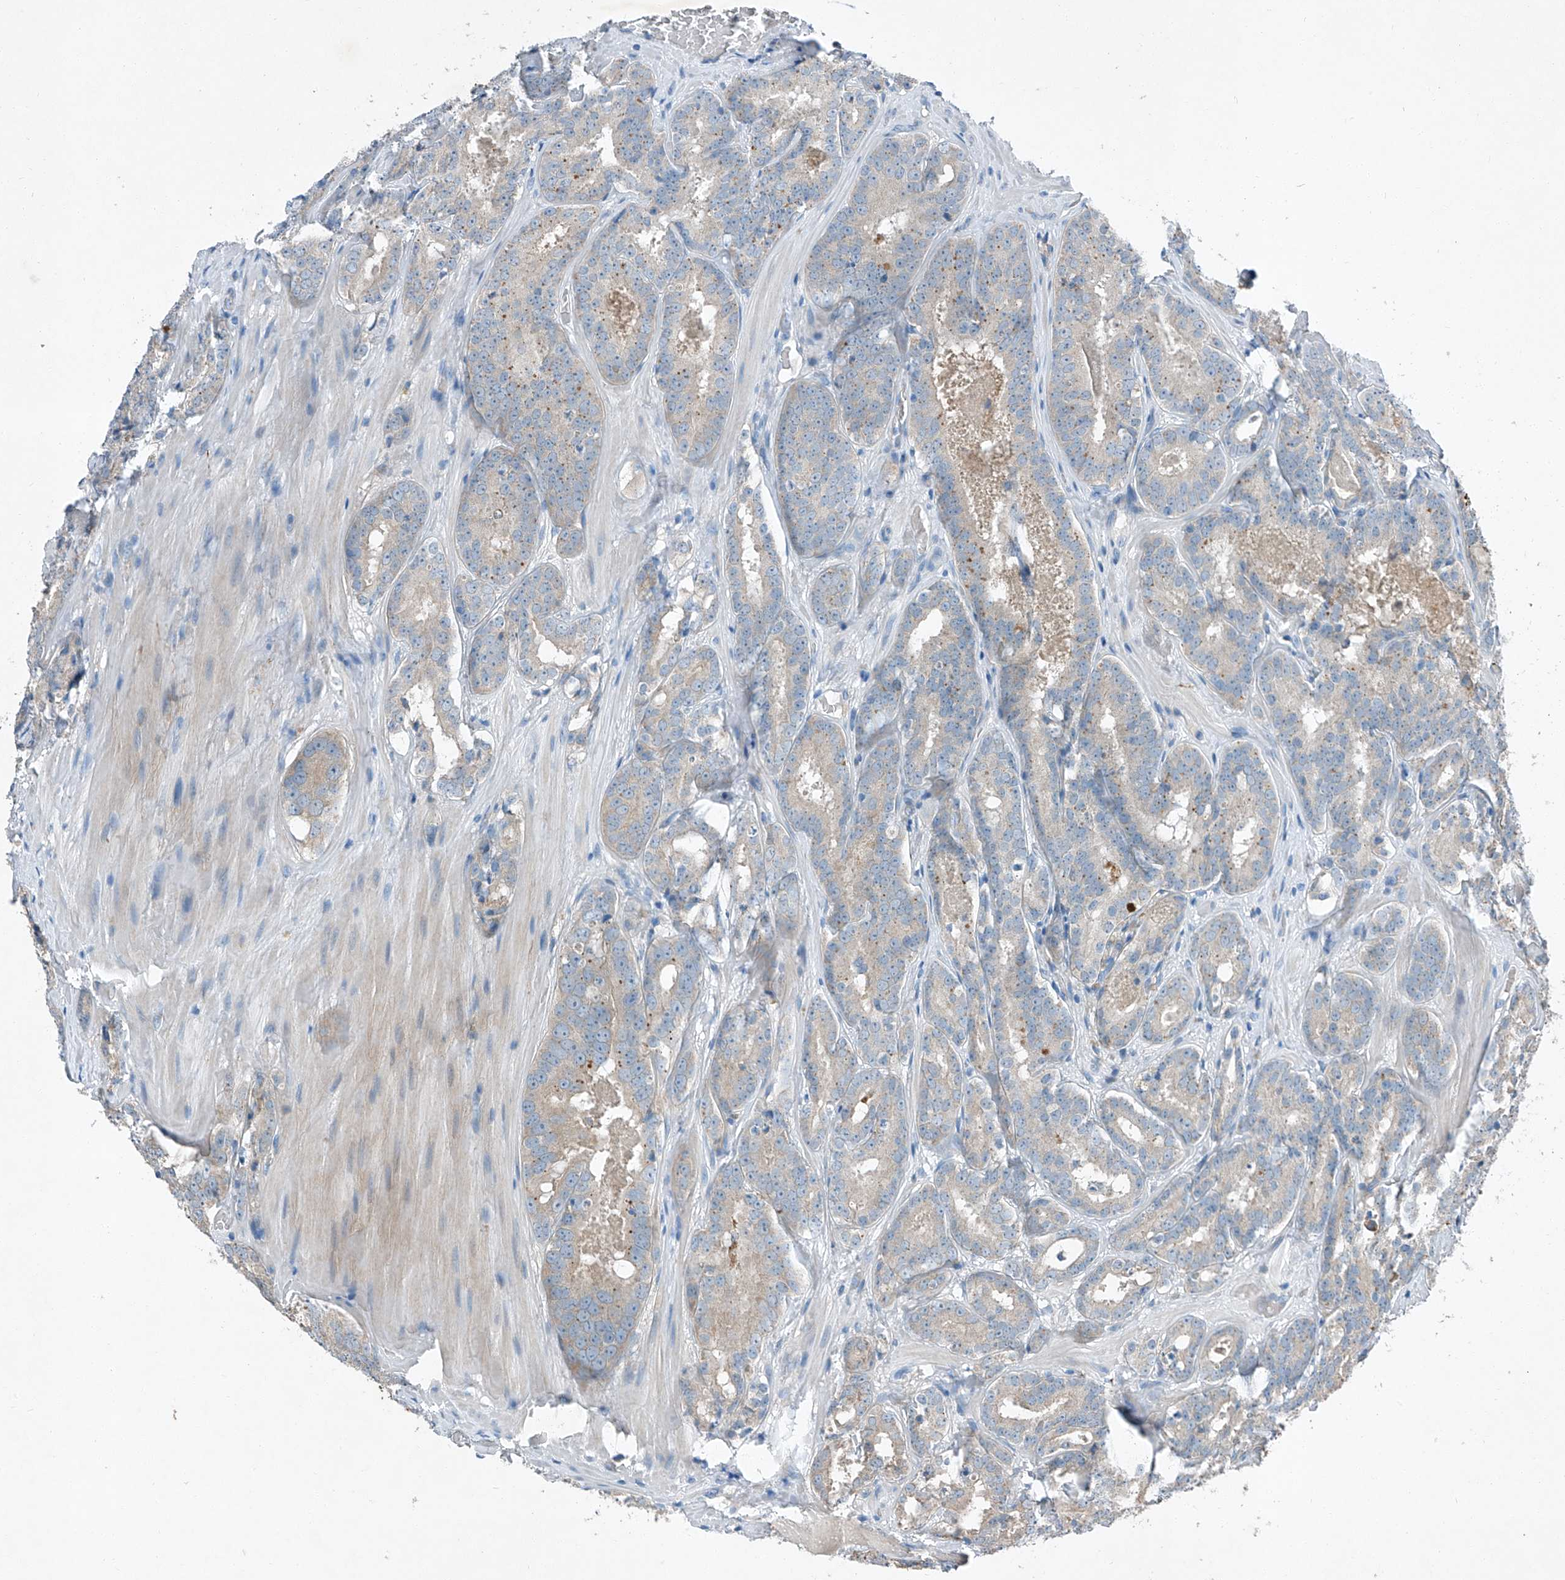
{"staining": {"intensity": "weak", "quantity": "25%-75%", "location": "cytoplasmic/membranous"}, "tissue": "prostate cancer", "cell_type": "Tumor cells", "image_type": "cancer", "snomed": [{"axis": "morphology", "description": "Adenocarcinoma, High grade"}, {"axis": "topography", "description": "Prostate"}], "caption": "Adenocarcinoma (high-grade) (prostate) stained with DAB IHC demonstrates low levels of weak cytoplasmic/membranous positivity in approximately 25%-75% of tumor cells.", "gene": "MDGA1", "patient": {"sex": "male", "age": 57}}